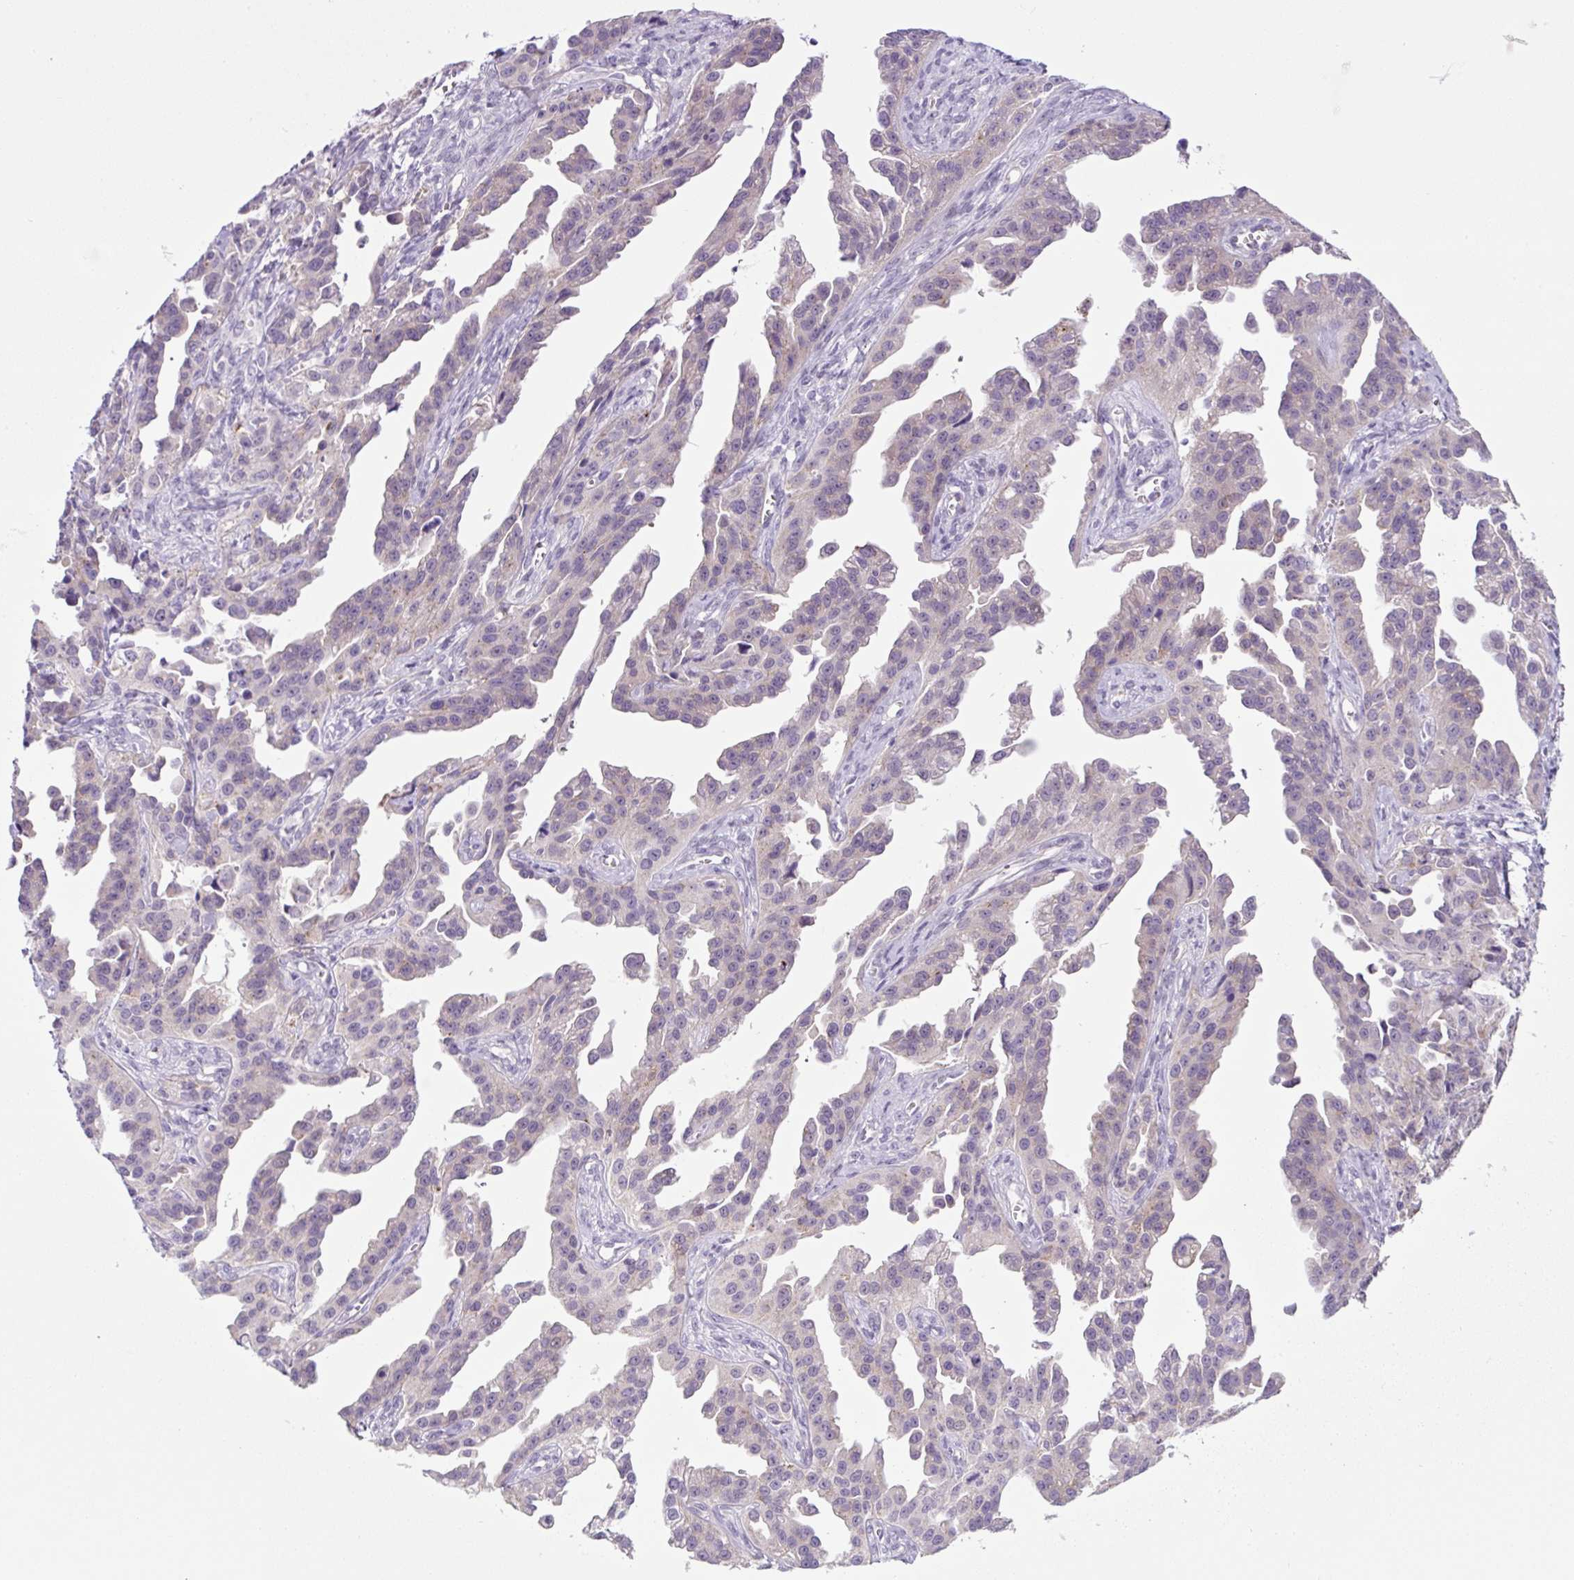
{"staining": {"intensity": "weak", "quantity": "<25%", "location": "cytoplasmic/membranous"}, "tissue": "ovarian cancer", "cell_type": "Tumor cells", "image_type": "cancer", "snomed": [{"axis": "morphology", "description": "Cystadenocarcinoma, serous, NOS"}, {"axis": "topography", "description": "Ovary"}], "caption": "The IHC histopathology image has no significant staining in tumor cells of ovarian cancer (serous cystadenocarcinoma) tissue. (DAB immunohistochemistry (IHC) with hematoxylin counter stain).", "gene": "OGDHL", "patient": {"sex": "female", "age": 75}}